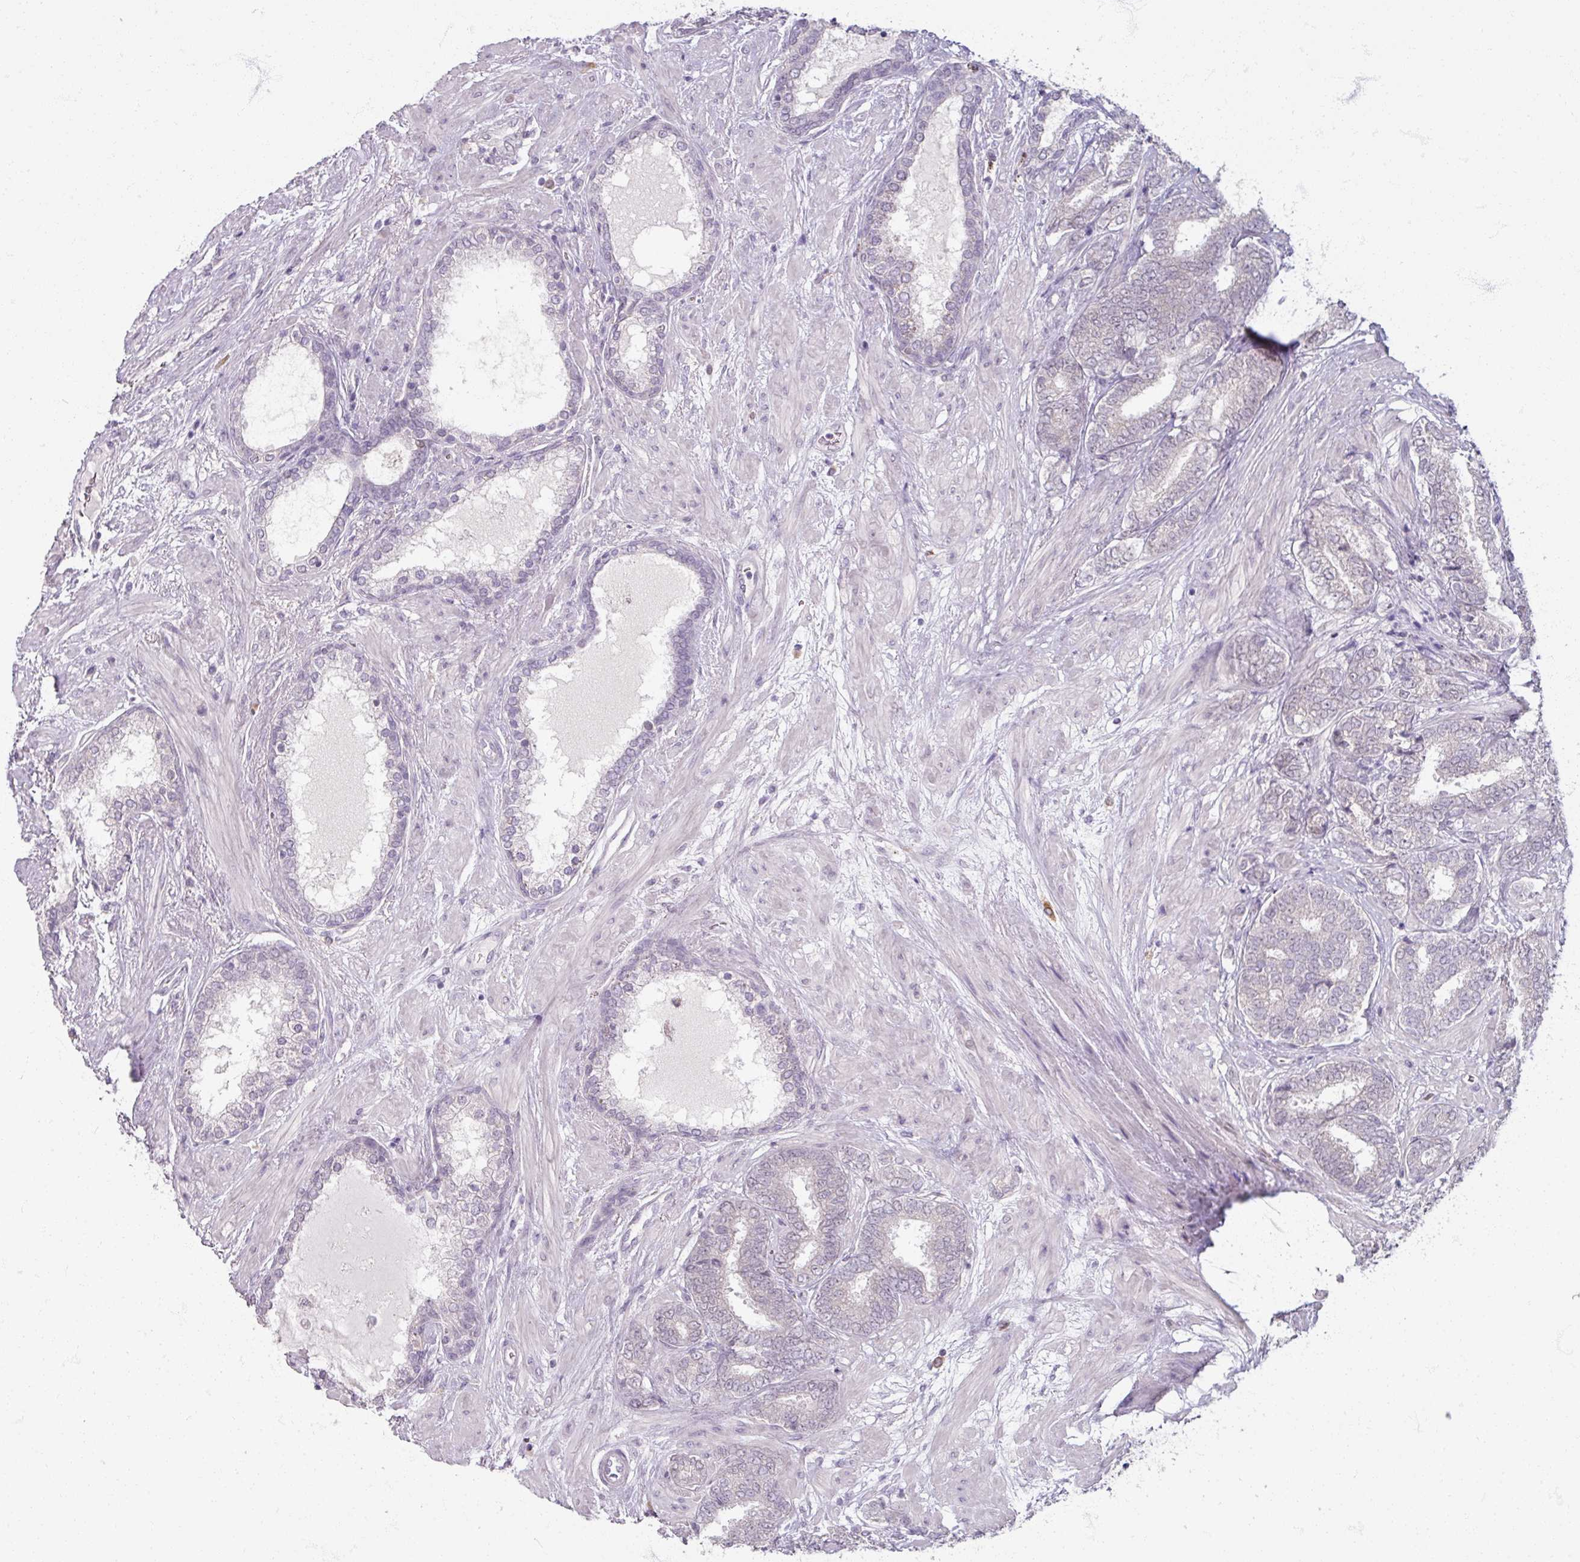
{"staining": {"intensity": "negative", "quantity": "none", "location": "none"}, "tissue": "prostate cancer", "cell_type": "Tumor cells", "image_type": "cancer", "snomed": [{"axis": "morphology", "description": "Adenocarcinoma, High grade"}, {"axis": "topography", "description": "Prostate"}], "caption": "This is an immunohistochemistry micrograph of human prostate cancer (adenocarcinoma (high-grade)). There is no positivity in tumor cells.", "gene": "SOX11", "patient": {"sex": "male", "age": 72}}